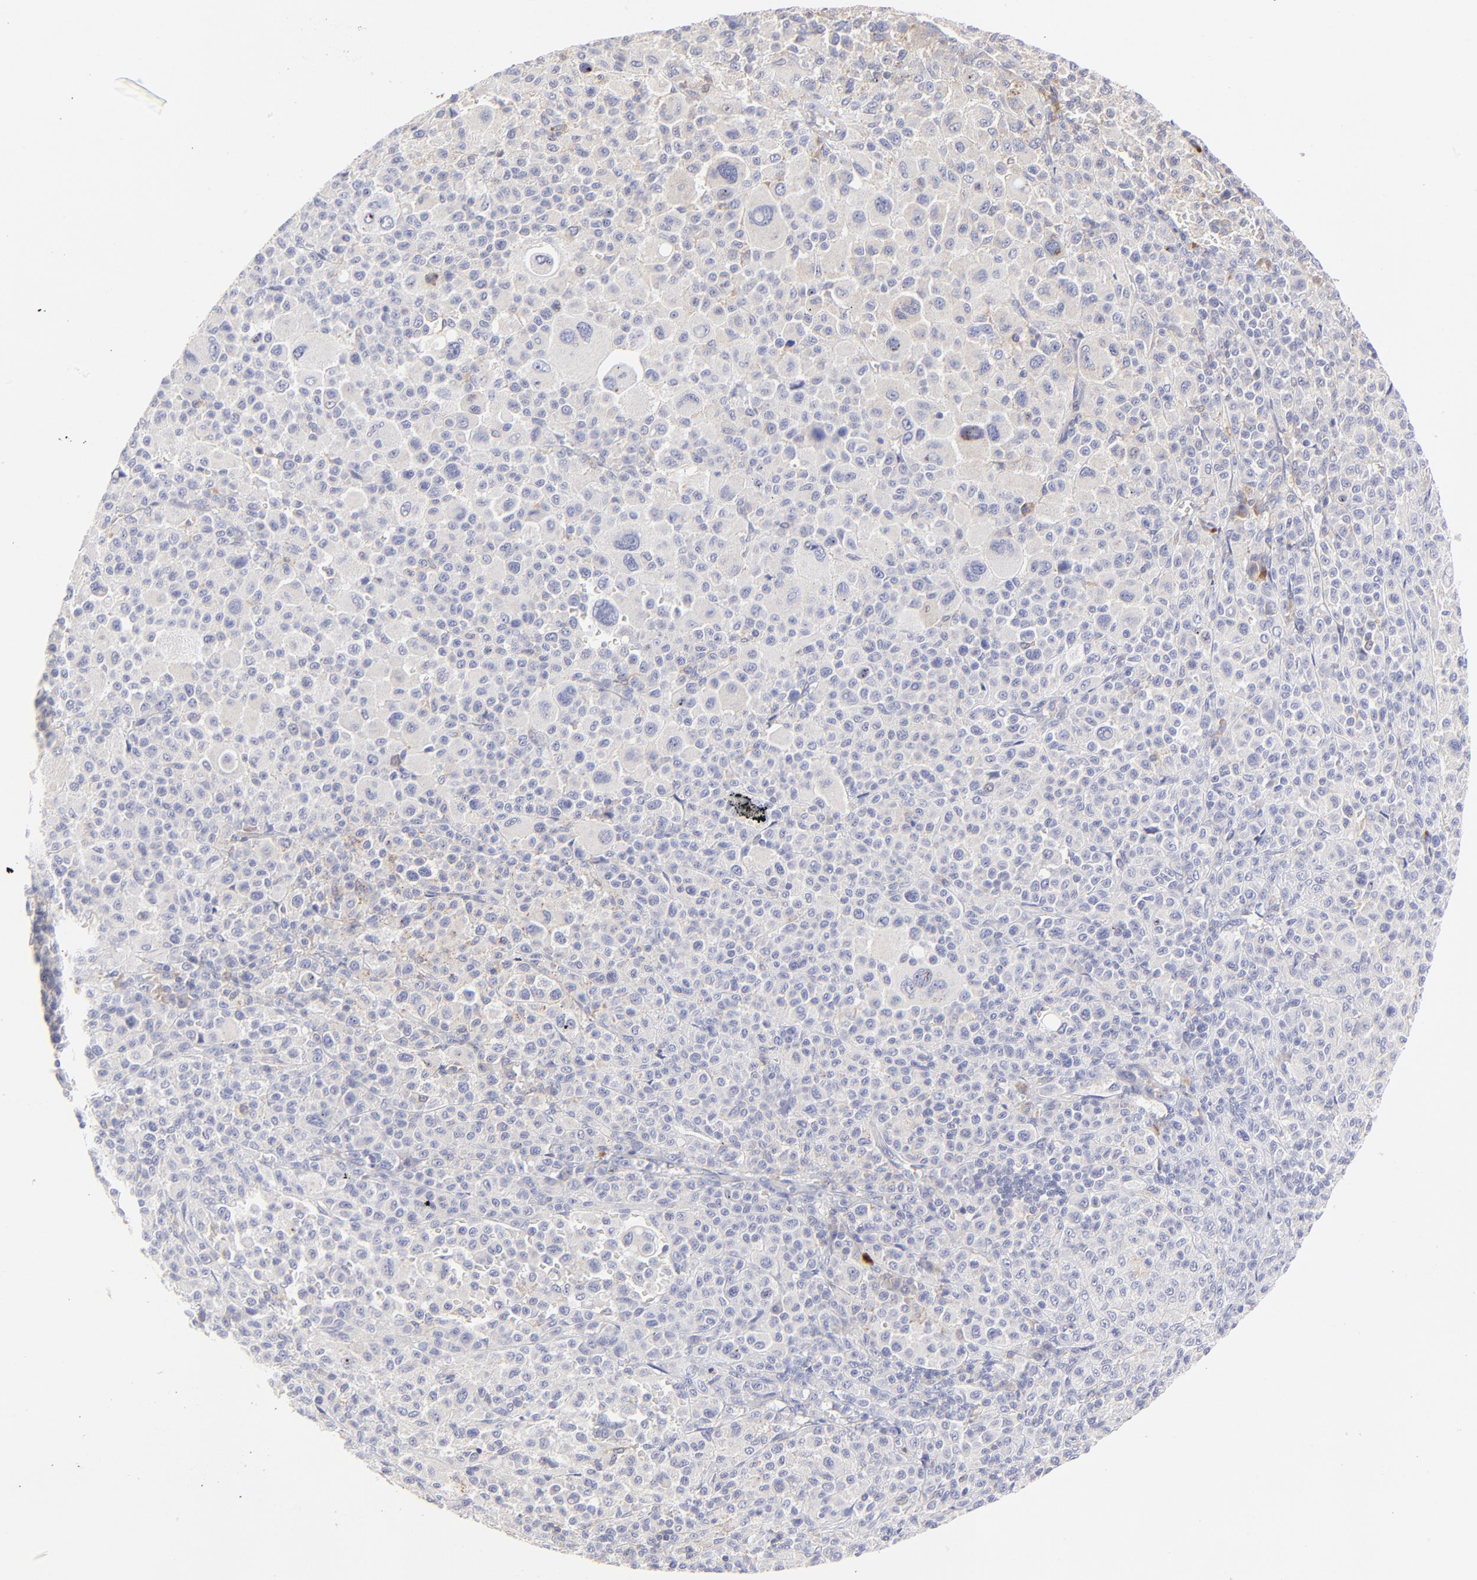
{"staining": {"intensity": "weak", "quantity": "<25%", "location": "cytoplasmic/membranous"}, "tissue": "melanoma", "cell_type": "Tumor cells", "image_type": "cancer", "snomed": [{"axis": "morphology", "description": "Malignant melanoma, Metastatic site"}, {"axis": "topography", "description": "Skin"}], "caption": "The IHC histopathology image has no significant expression in tumor cells of malignant melanoma (metastatic site) tissue. Nuclei are stained in blue.", "gene": "LHFPL1", "patient": {"sex": "female", "age": 74}}